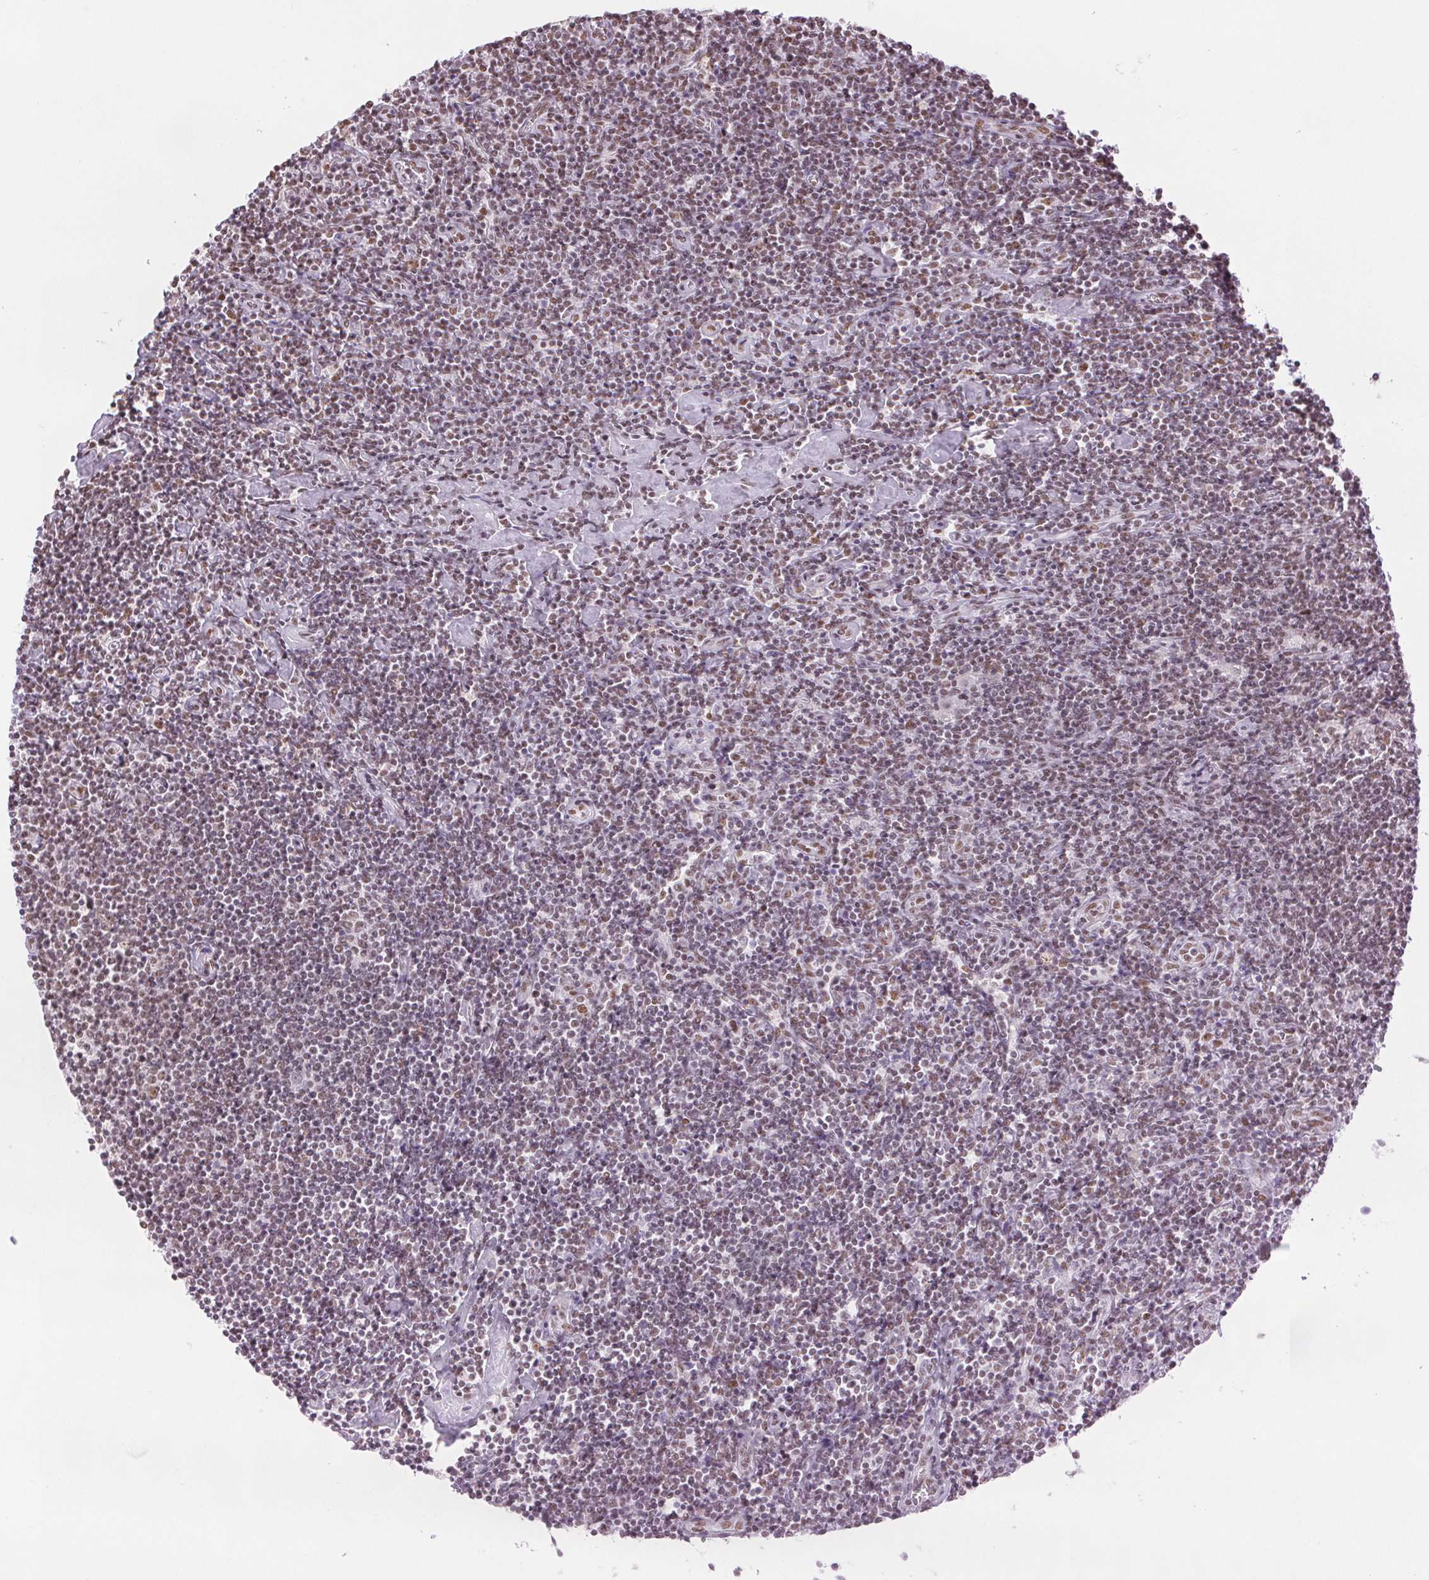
{"staining": {"intensity": "weak", "quantity": ">75%", "location": "nuclear"}, "tissue": "lymphoma", "cell_type": "Tumor cells", "image_type": "cancer", "snomed": [{"axis": "morphology", "description": "Hodgkin's disease, NOS"}, {"axis": "topography", "description": "Lymph node"}], "caption": "Hodgkin's disease stained for a protein exhibits weak nuclear positivity in tumor cells.", "gene": "ZFR2", "patient": {"sex": "male", "age": 40}}